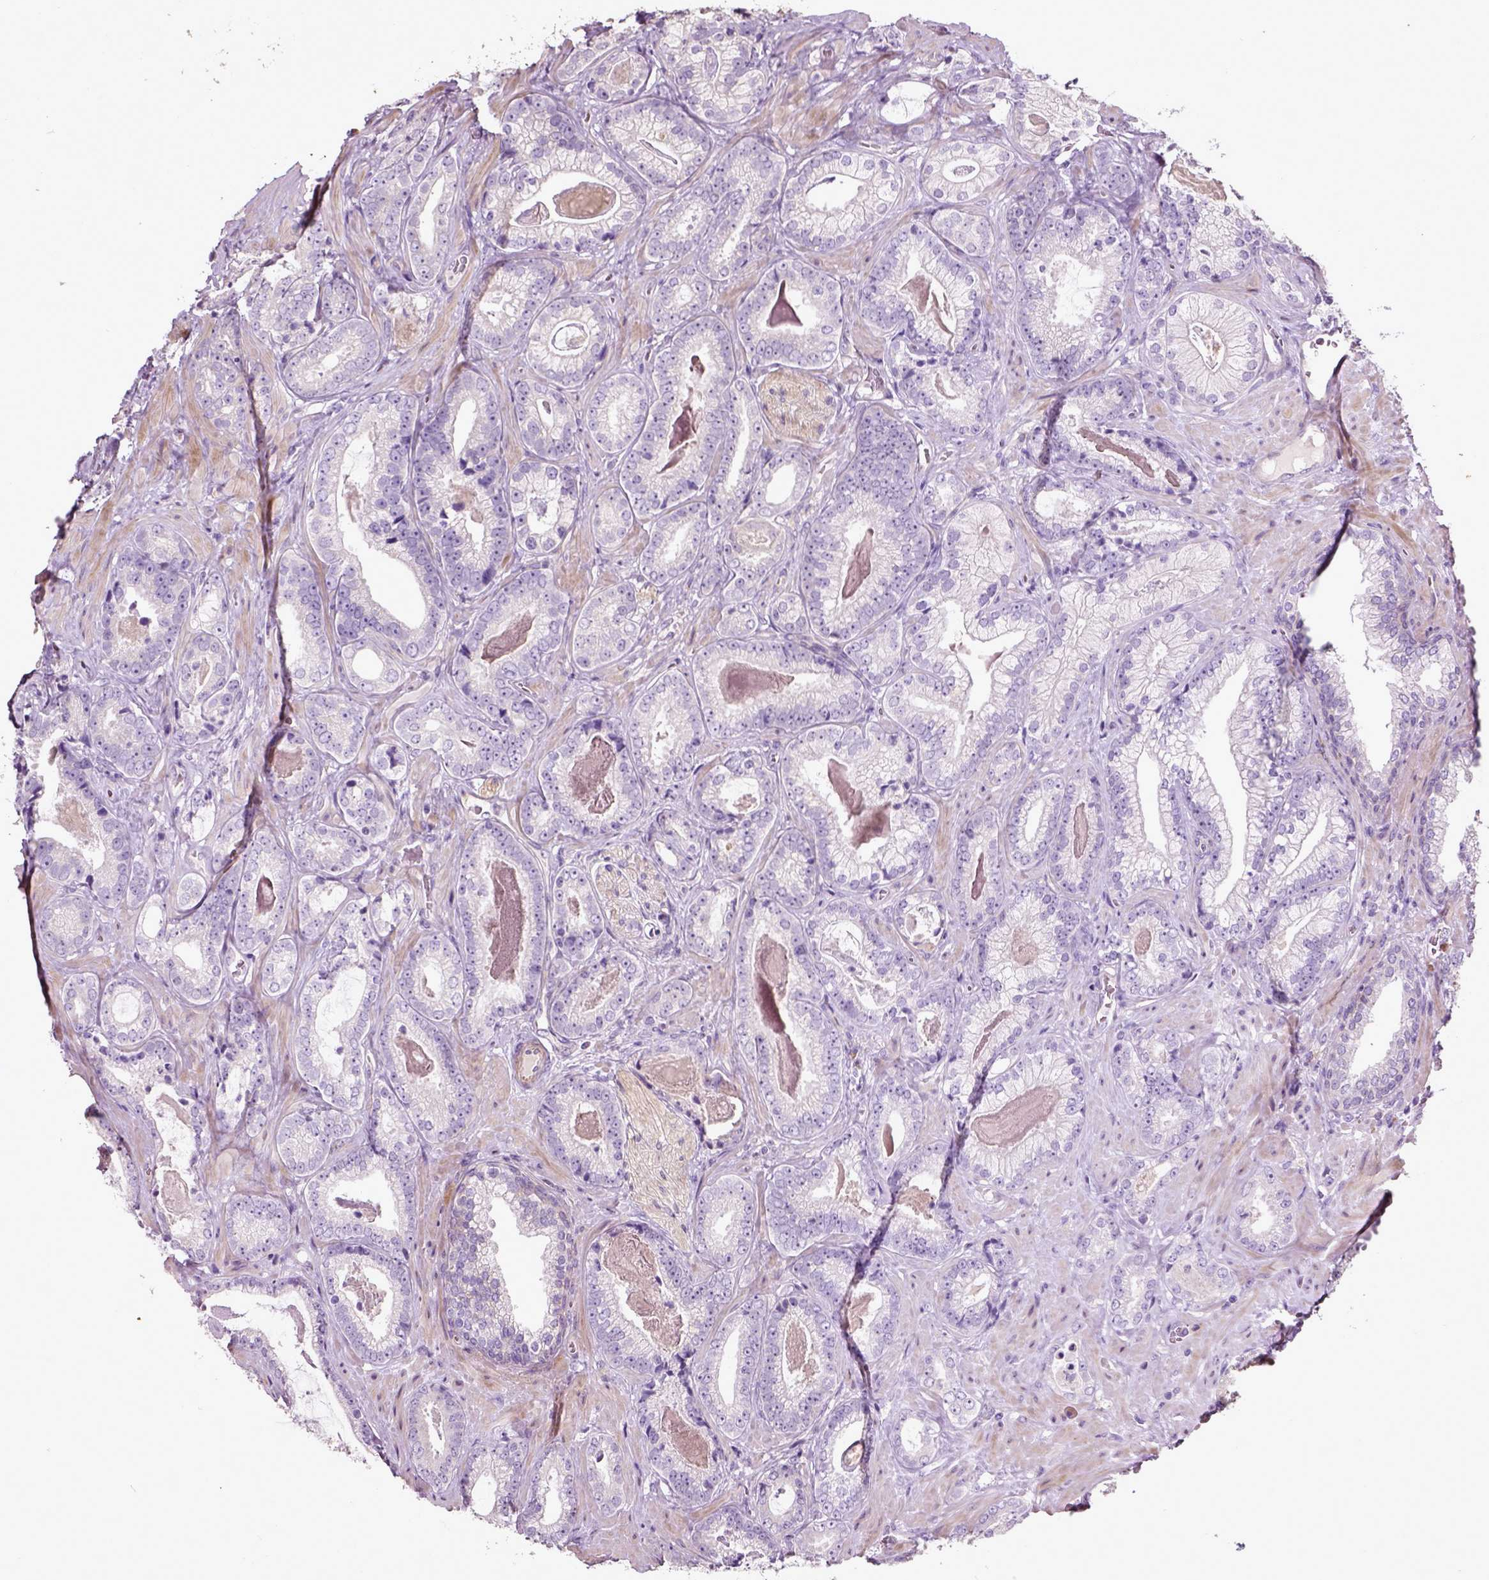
{"staining": {"intensity": "negative", "quantity": "none", "location": "none"}, "tissue": "prostate cancer", "cell_type": "Tumor cells", "image_type": "cancer", "snomed": [{"axis": "morphology", "description": "Adenocarcinoma, Low grade"}, {"axis": "topography", "description": "Prostate"}], "caption": "A photomicrograph of human prostate adenocarcinoma (low-grade) is negative for staining in tumor cells.", "gene": "PKP3", "patient": {"sex": "male", "age": 61}}